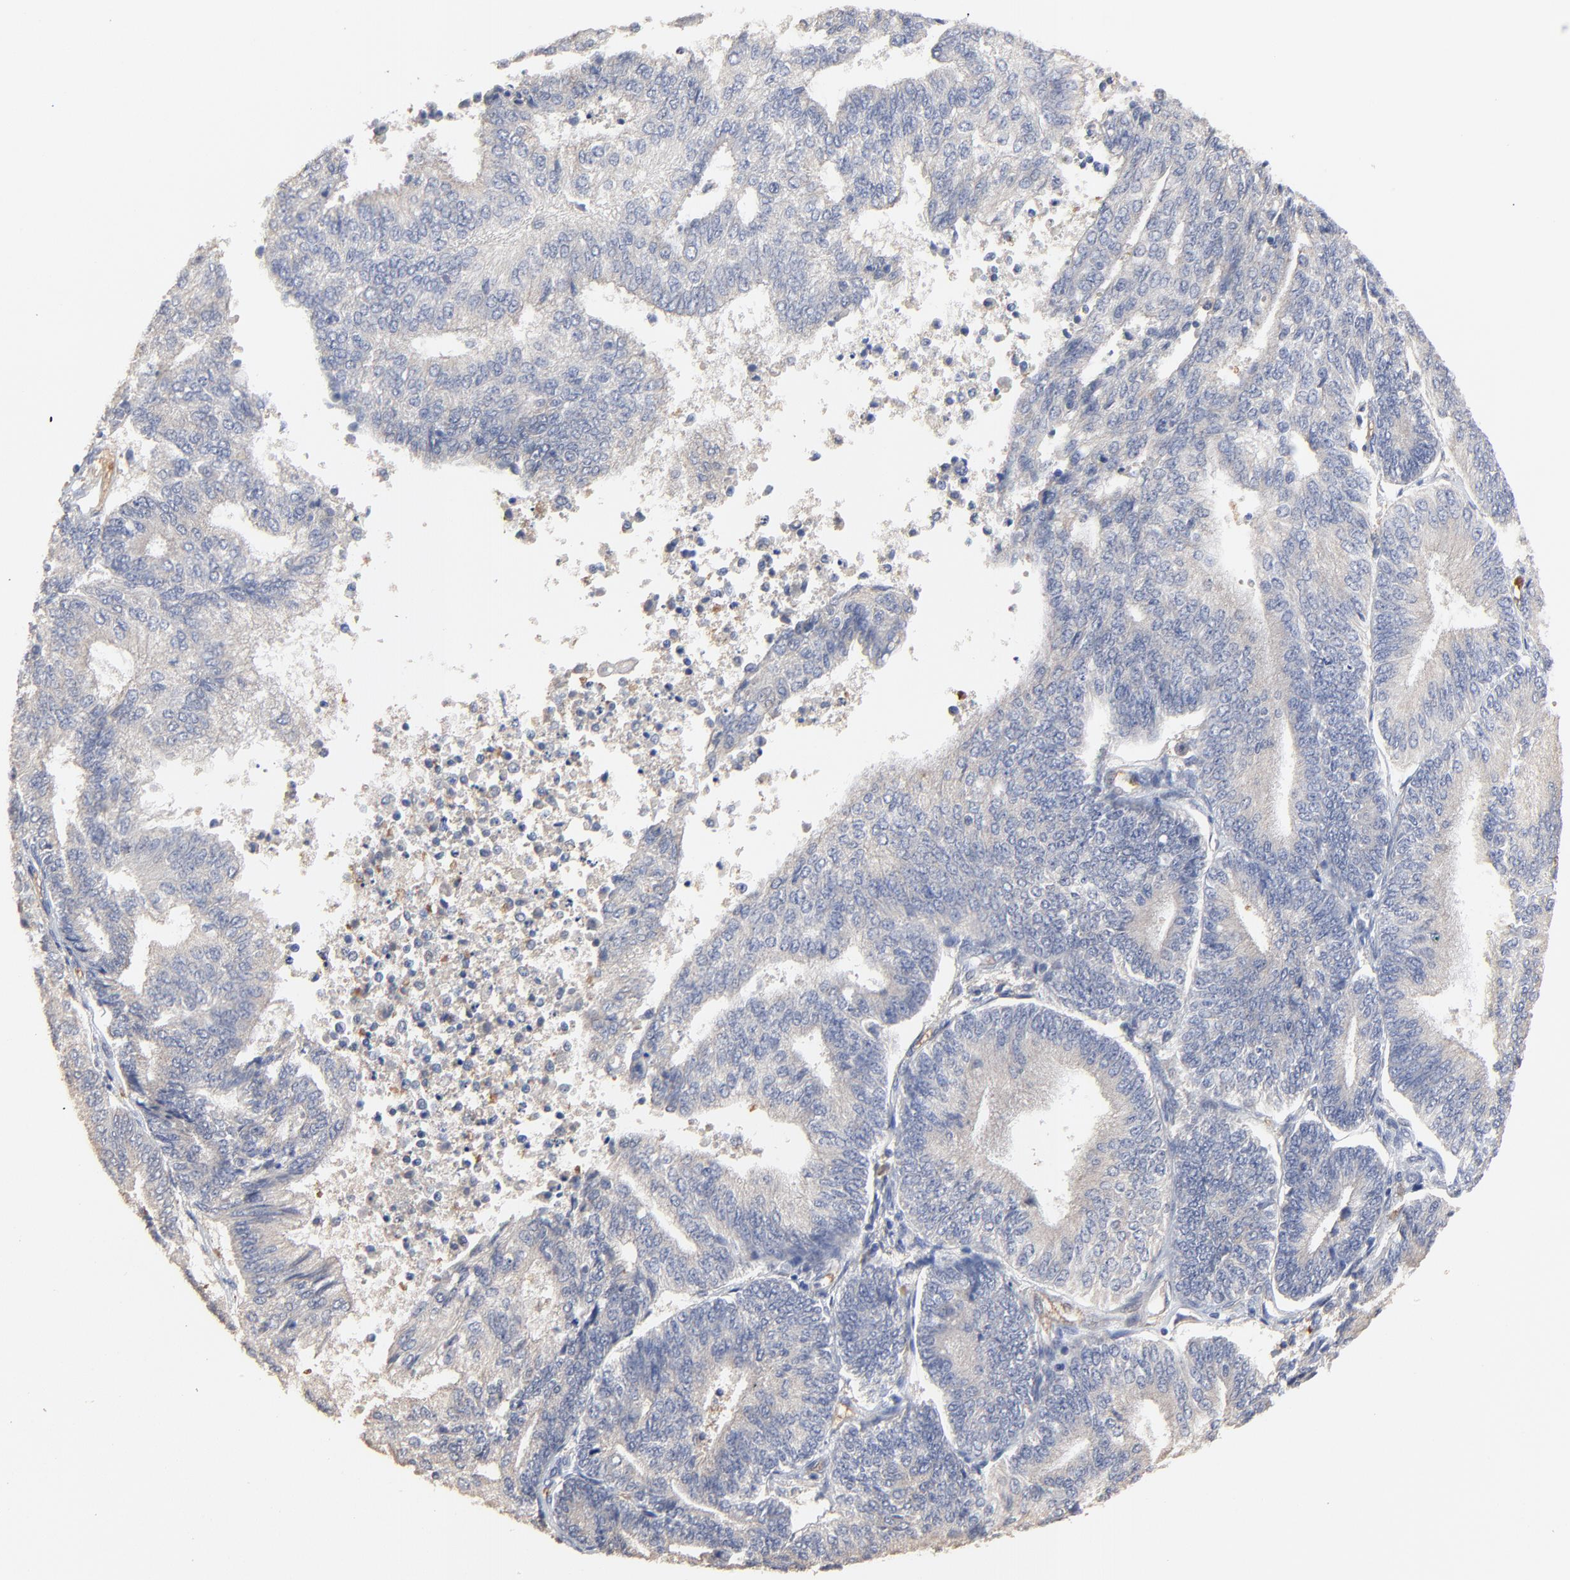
{"staining": {"intensity": "weak", "quantity": ">75%", "location": "cytoplasmic/membranous"}, "tissue": "endometrial cancer", "cell_type": "Tumor cells", "image_type": "cancer", "snomed": [{"axis": "morphology", "description": "Adenocarcinoma, NOS"}, {"axis": "topography", "description": "Endometrium"}], "caption": "DAB (3,3'-diaminobenzidine) immunohistochemical staining of endometrial cancer demonstrates weak cytoplasmic/membranous protein positivity in about >75% of tumor cells. The protein of interest is shown in brown color, while the nuclei are stained blue.", "gene": "FANCB", "patient": {"sex": "female", "age": 55}}